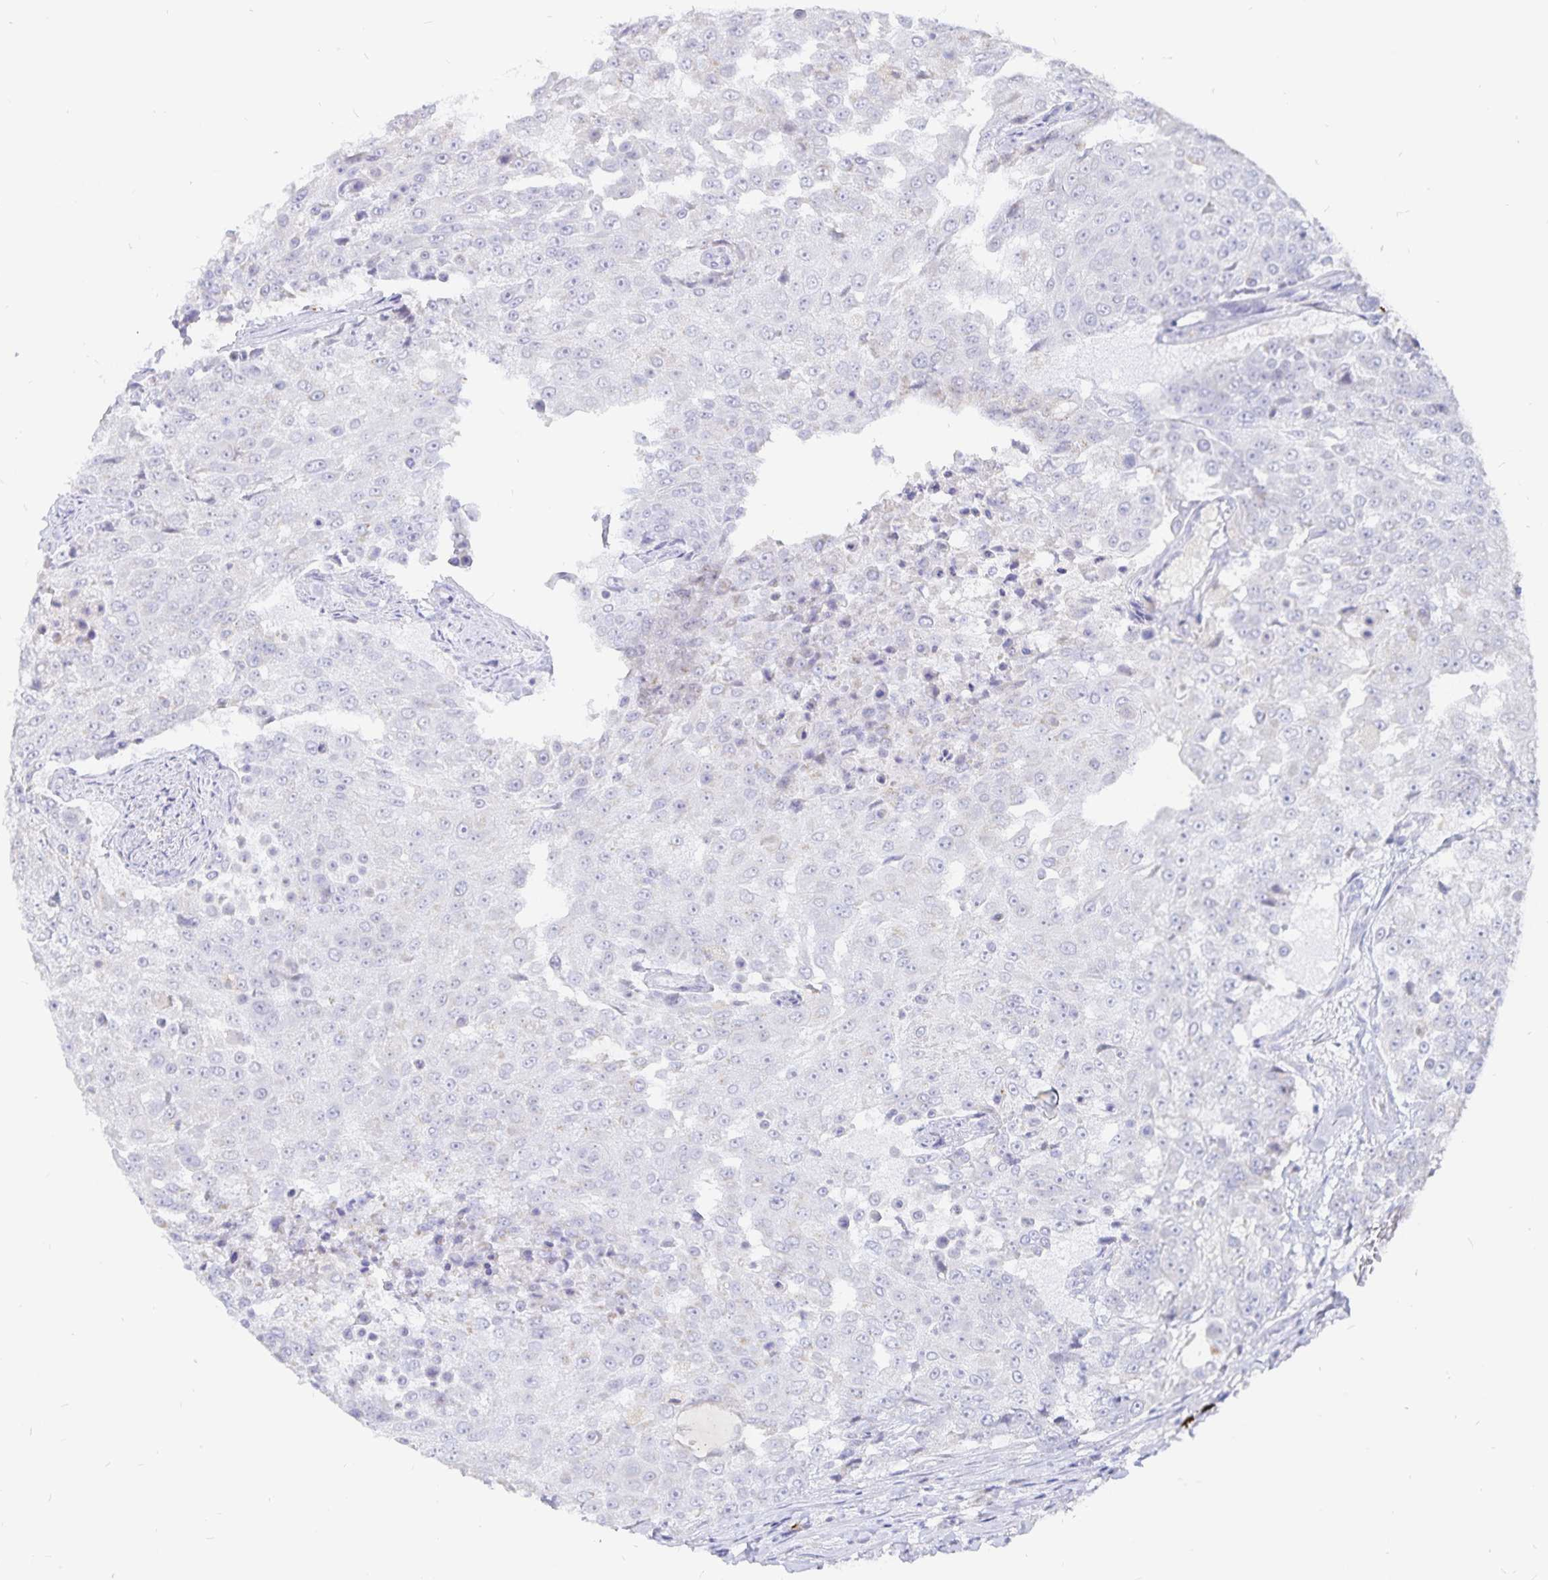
{"staining": {"intensity": "negative", "quantity": "none", "location": "none"}, "tissue": "urothelial cancer", "cell_type": "Tumor cells", "image_type": "cancer", "snomed": [{"axis": "morphology", "description": "Urothelial carcinoma, High grade"}, {"axis": "topography", "description": "Urinary bladder"}], "caption": "A high-resolution histopathology image shows IHC staining of high-grade urothelial carcinoma, which displays no significant expression in tumor cells.", "gene": "PKHD1", "patient": {"sex": "female", "age": 63}}